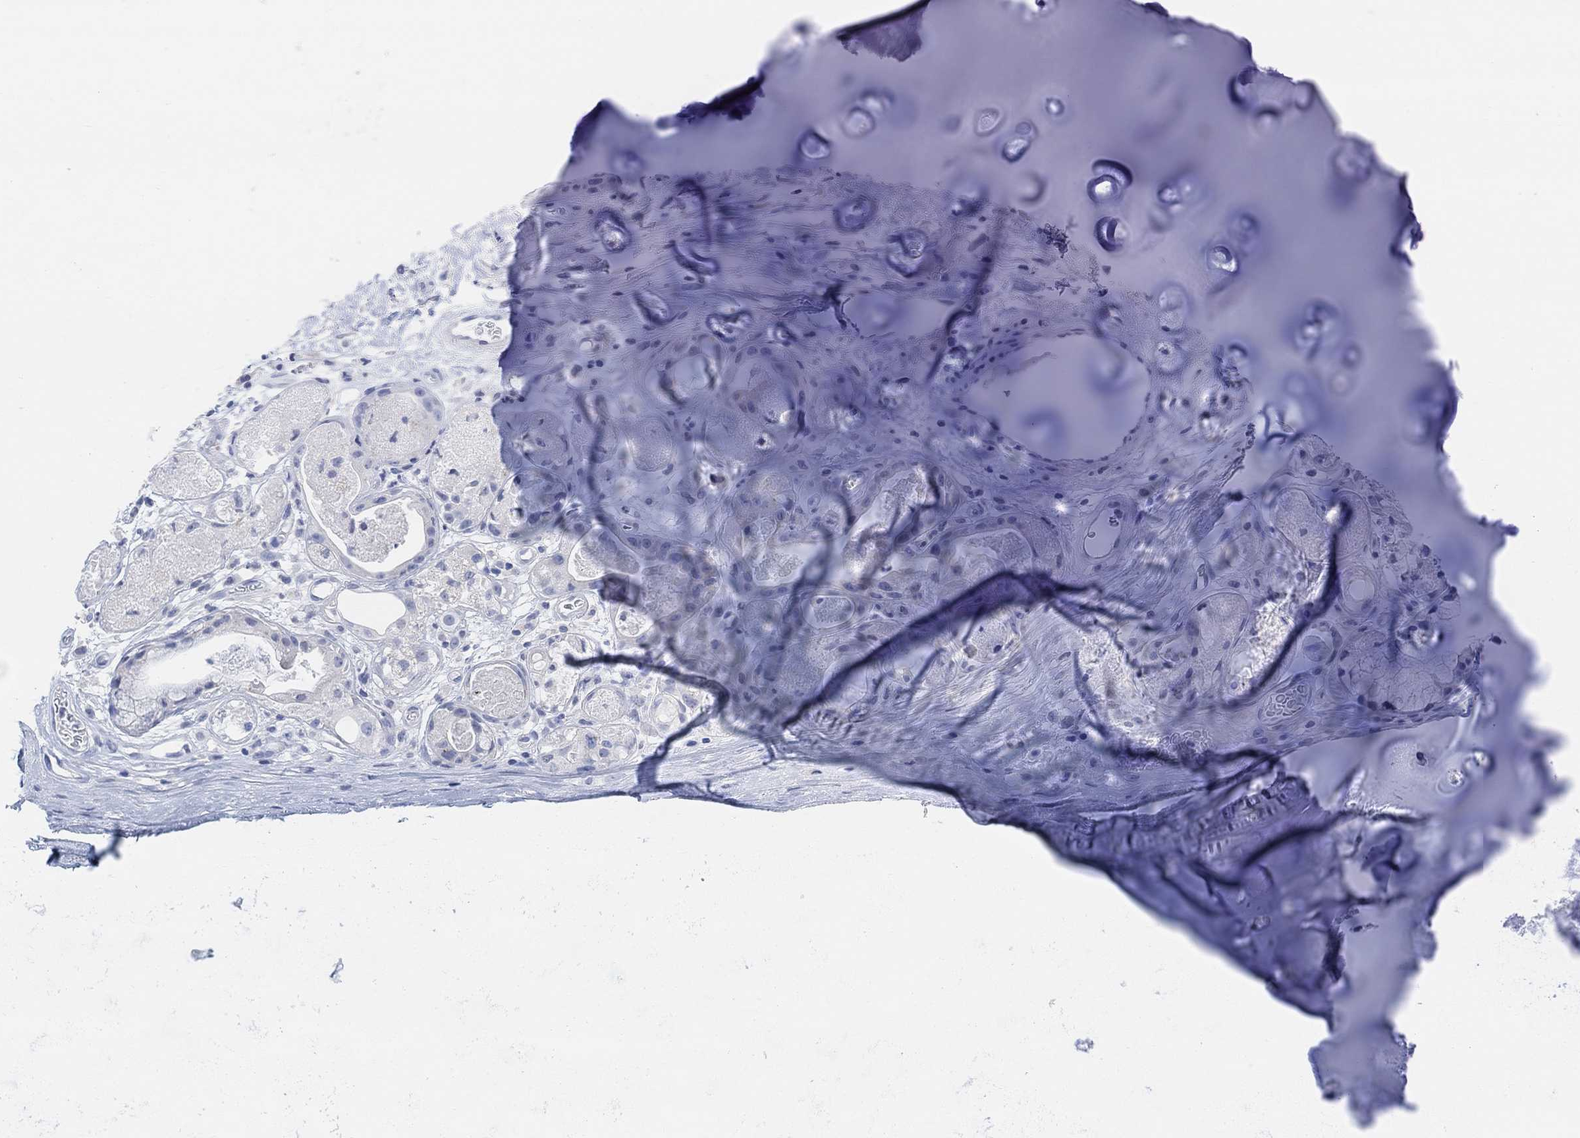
{"staining": {"intensity": "negative", "quantity": "none", "location": "none"}, "tissue": "soft tissue", "cell_type": "Chondrocytes", "image_type": "normal", "snomed": [{"axis": "morphology", "description": "Normal tissue, NOS"}, {"axis": "topography", "description": "Cartilage tissue"}], "caption": "Immunohistochemistry histopathology image of normal soft tissue stained for a protein (brown), which shows no positivity in chondrocytes.", "gene": "ENO4", "patient": {"sex": "male", "age": 81}}